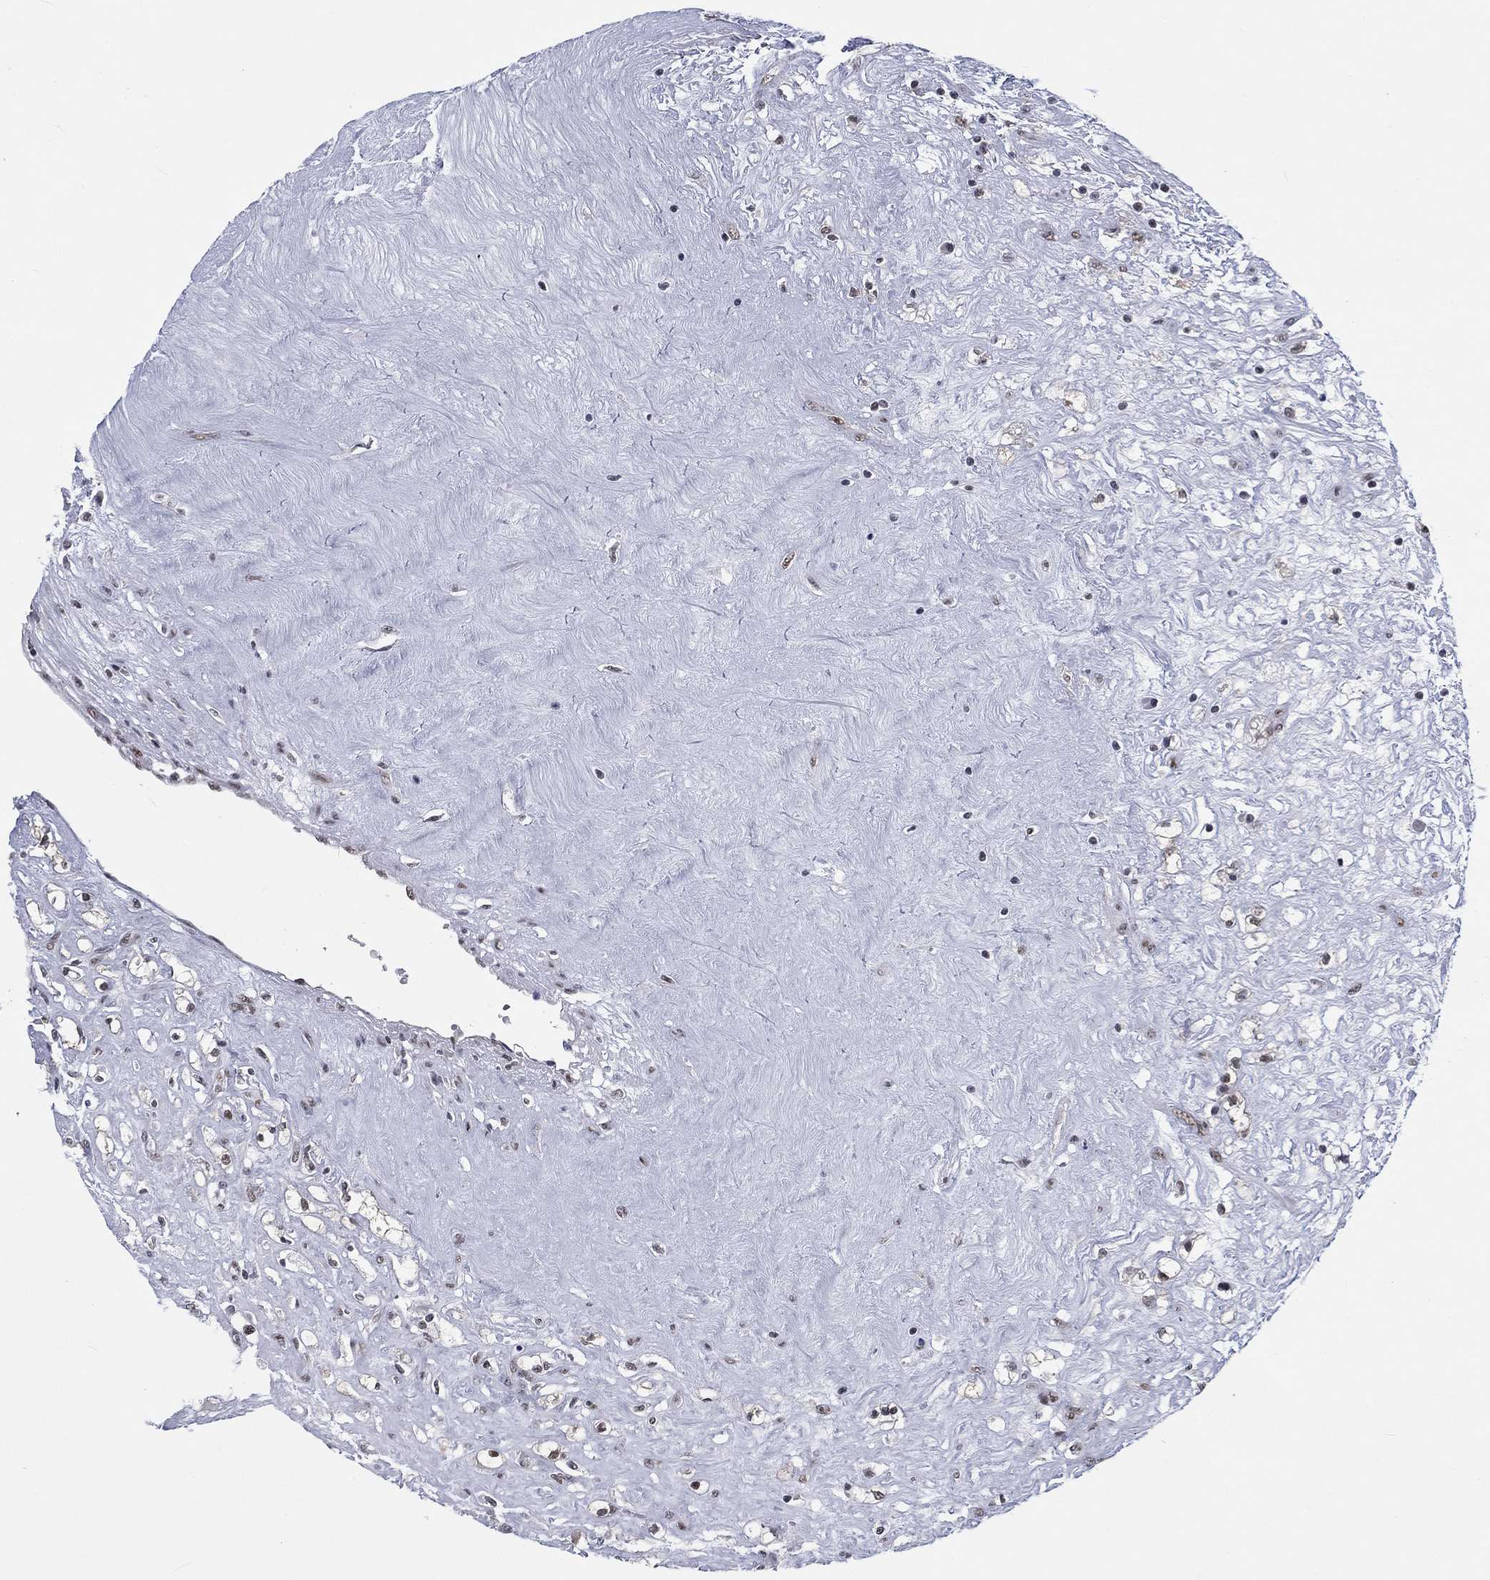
{"staining": {"intensity": "negative", "quantity": "none", "location": "none"}, "tissue": "renal cancer", "cell_type": "Tumor cells", "image_type": "cancer", "snomed": [{"axis": "morphology", "description": "Adenocarcinoma, NOS"}, {"axis": "topography", "description": "Kidney"}], "caption": "Renal cancer was stained to show a protein in brown. There is no significant expression in tumor cells.", "gene": "FYTTD1", "patient": {"sex": "male", "age": 67}}